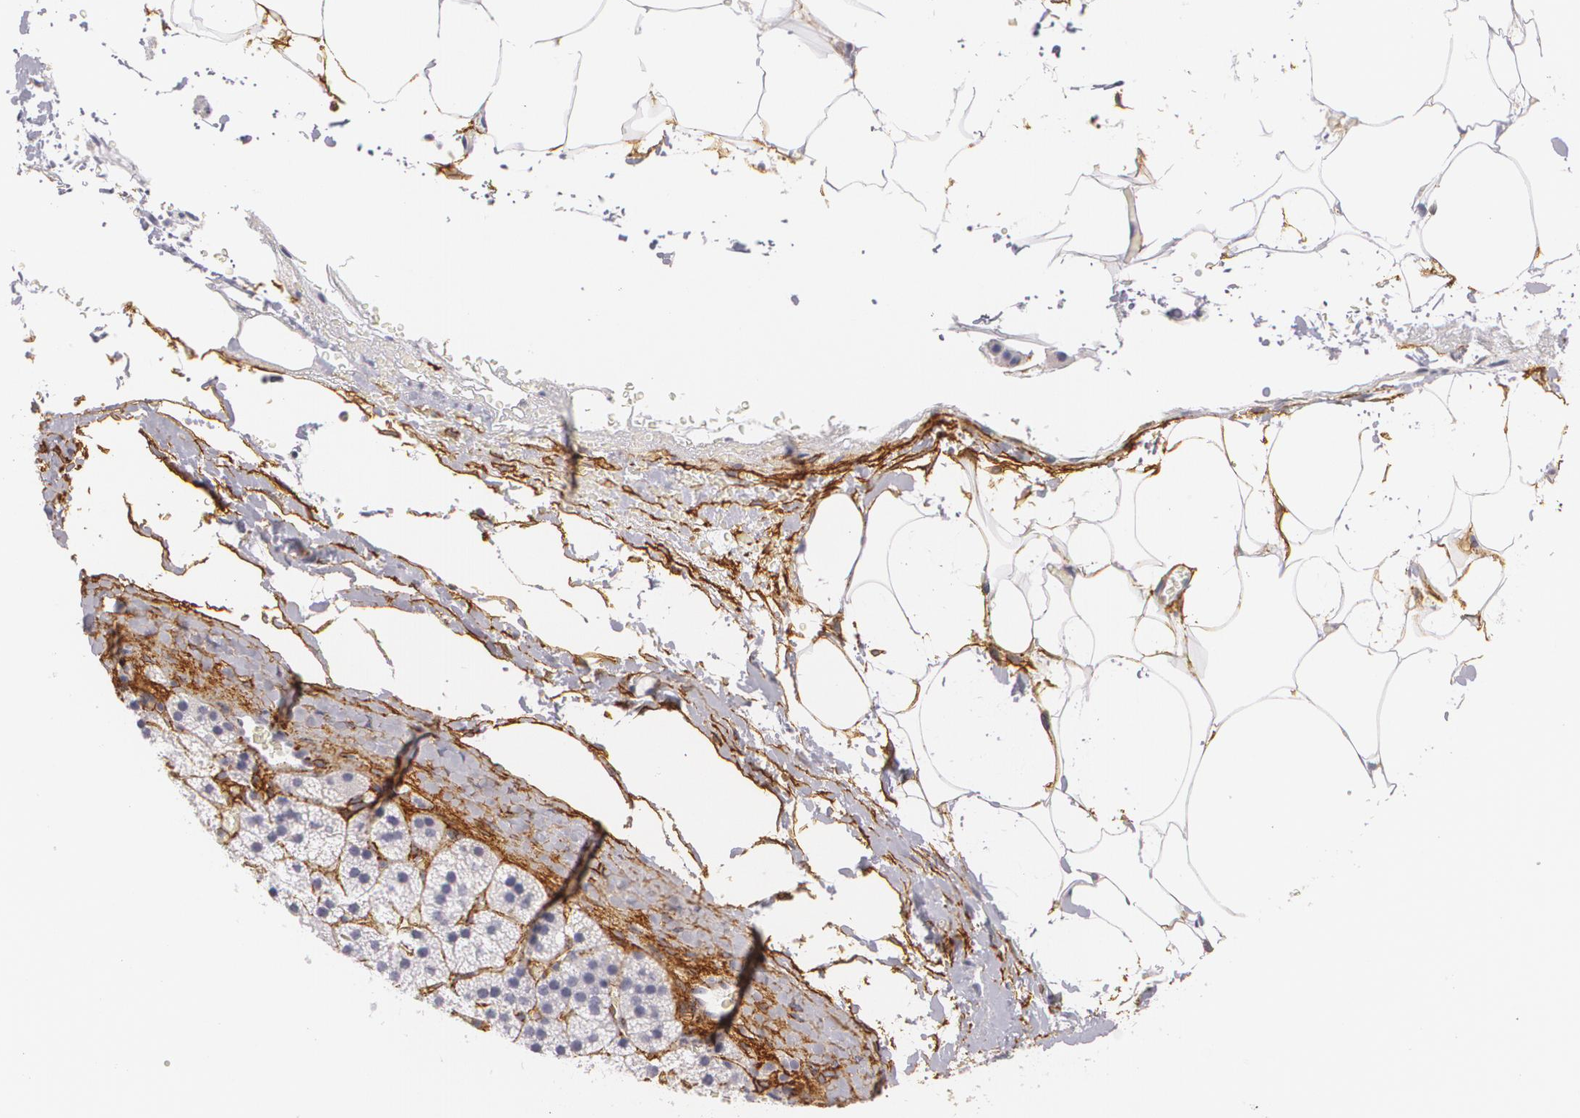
{"staining": {"intensity": "negative", "quantity": "none", "location": "none"}, "tissue": "adrenal gland", "cell_type": "Glandular cells", "image_type": "normal", "snomed": [{"axis": "morphology", "description": "Normal tissue, NOS"}, {"axis": "topography", "description": "Adrenal gland"}], "caption": "IHC histopathology image of benign adrenal gland: adrenal gland stained with DAB shows no significant protein staining in glandular cells.", "gene": "NGFR", "patient": {"sex": "male", "age": 35}}